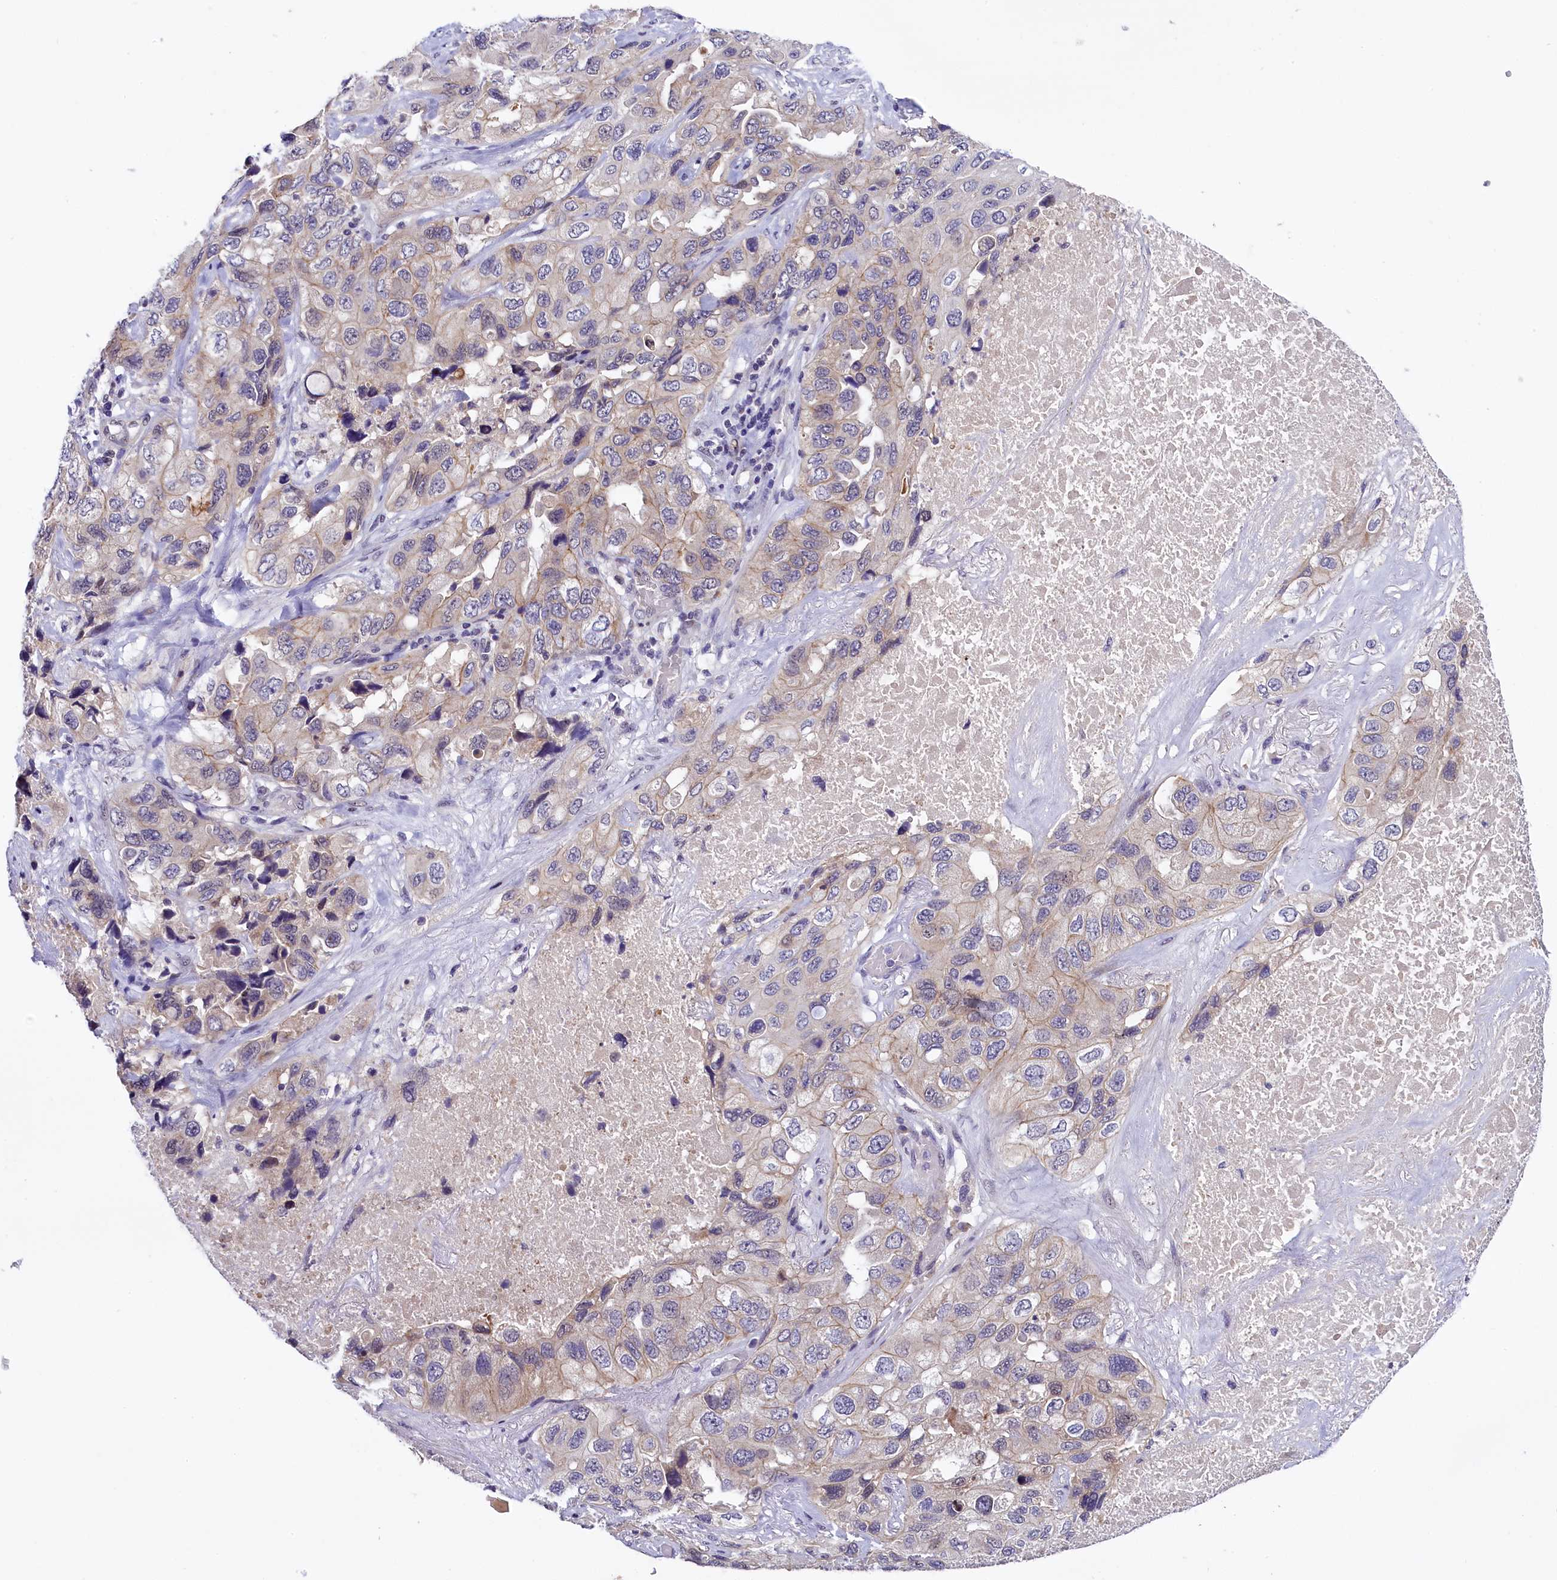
{"staining": {"intensity": "negative", "quantity": "none", "location": "none"}, "tissue": "lung cancer", "cell_type": "Tumor cells", "image_type": "cancer", "snomed": [{"axis": "morphology", "description": "Squamous cell carcinoma, NOS"}, {"axis": "topography", "description": "Lung"}], "caption": "High power microscopy micrograph of an IHC photomicrograph of lung squamous cell carcinoma, revealing no significant positivity in tumor cells.", "gene": "ENKD1", "patient": {"sex": "female", "age": 73}}